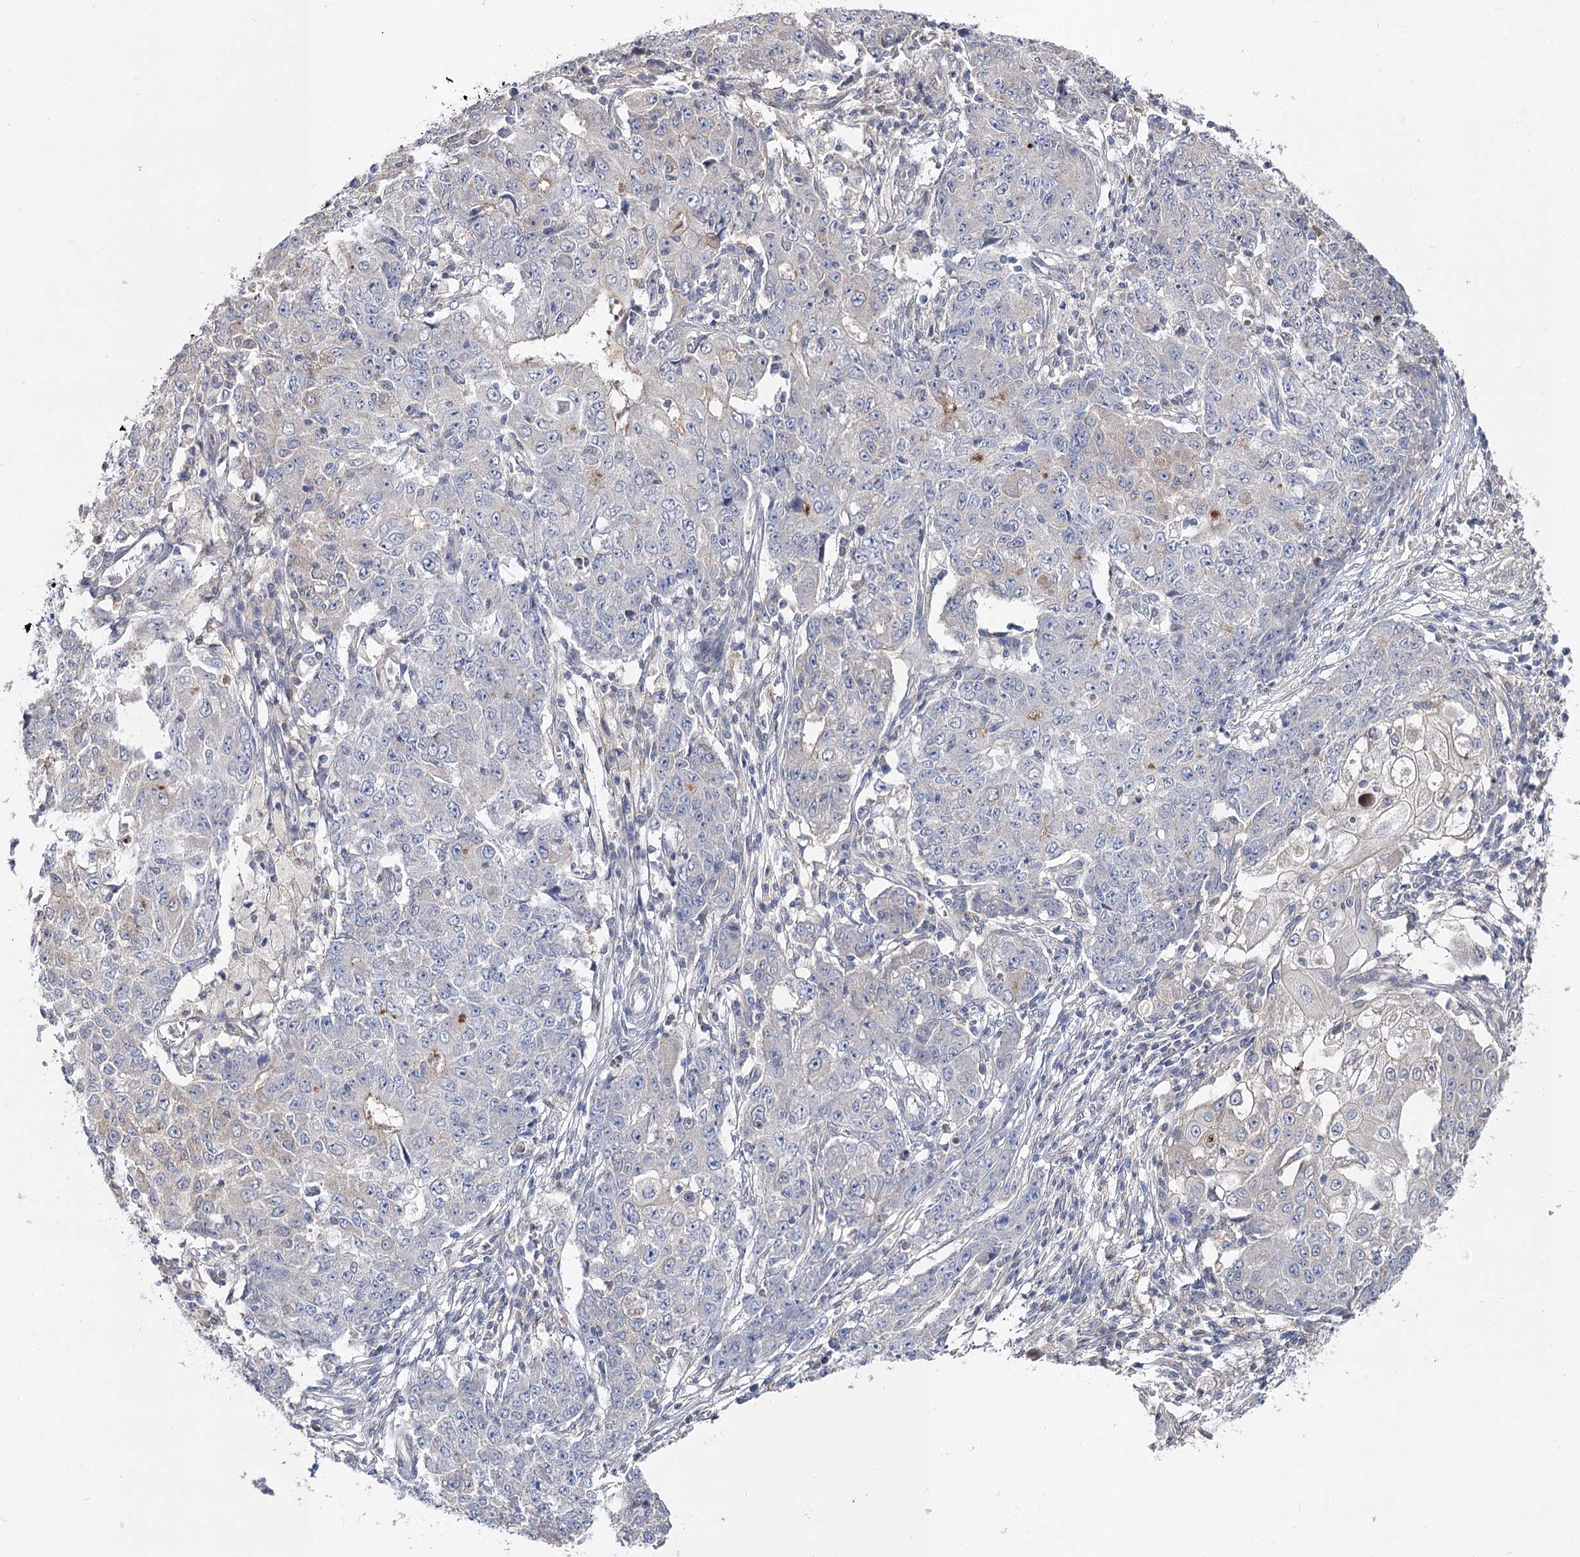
{"staining": {"intensity": "negative", "quantity": "none", "location": "none"}, "tissue": "ovarian cancer", "cell_type": "Tumor cells", "image_type": "cancer", "snomed": [{"axis": "morphology", "description": "Carcinoma, endometroid"}, {"axis": "topography", "description": "Ovary"}], "caption": "Ovarian cancer was stained to show a protein in brown. There is no significant expression in tumor cells.", "gene": "UGP2", "patient": {"sex": "female", "age": 42}}